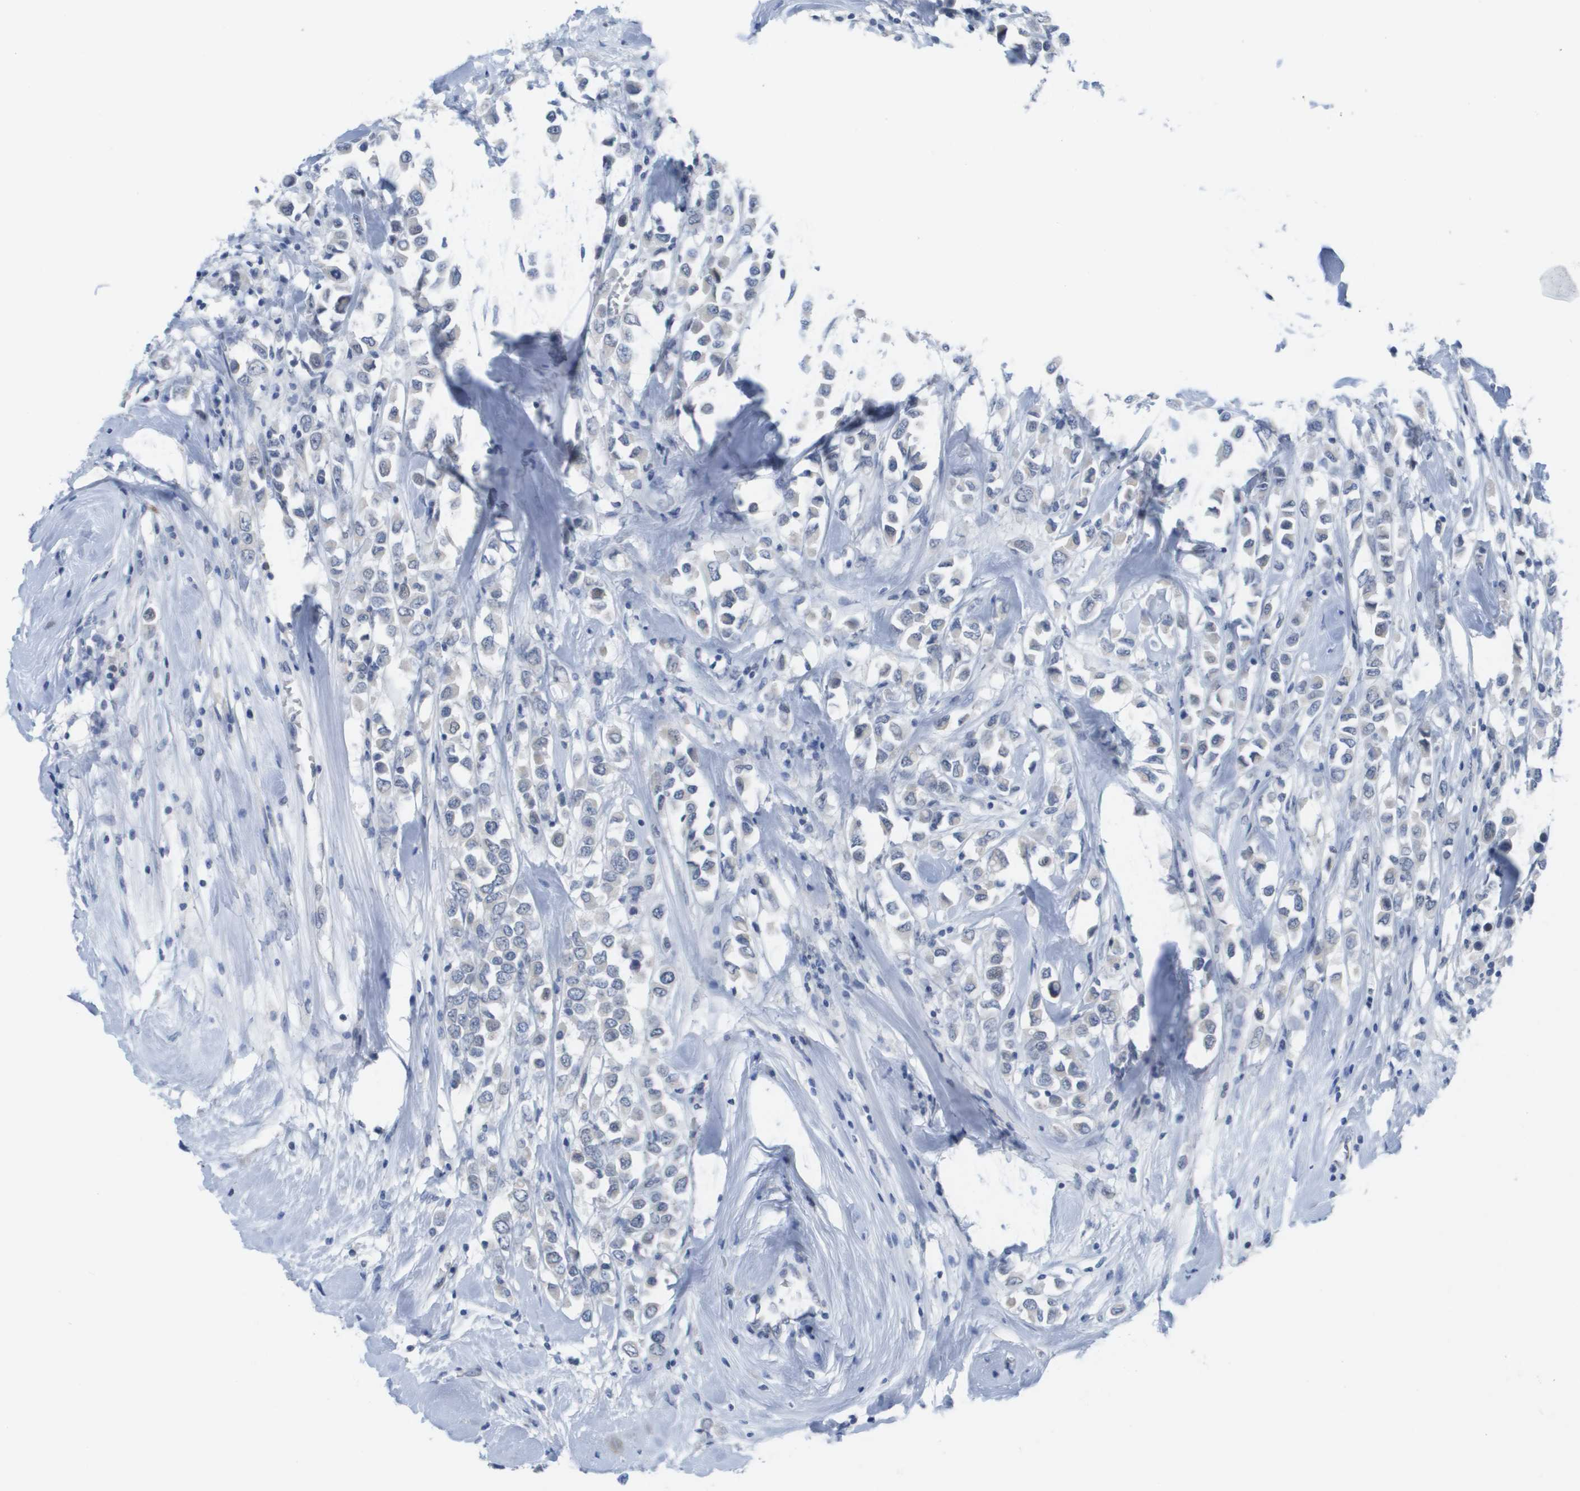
{"staining": {"intensity": "negative", "quantity": "none", "location": "none"}, "tissue": "breast cancer", "cell_type": "Tumor cells", "image_type": "cancer", "snomed": [{"axis": "morphology", "description": "Duct carcinoma"}, {"axis": "topography", "description": "Breast"}], "caption": "Intraductal carcinoma (breast) was stained to show a protein in brown. There is no significant expression in tumor cells.", "gene": "PDE4A", "patient": {"sex": "female", "age": 61}}